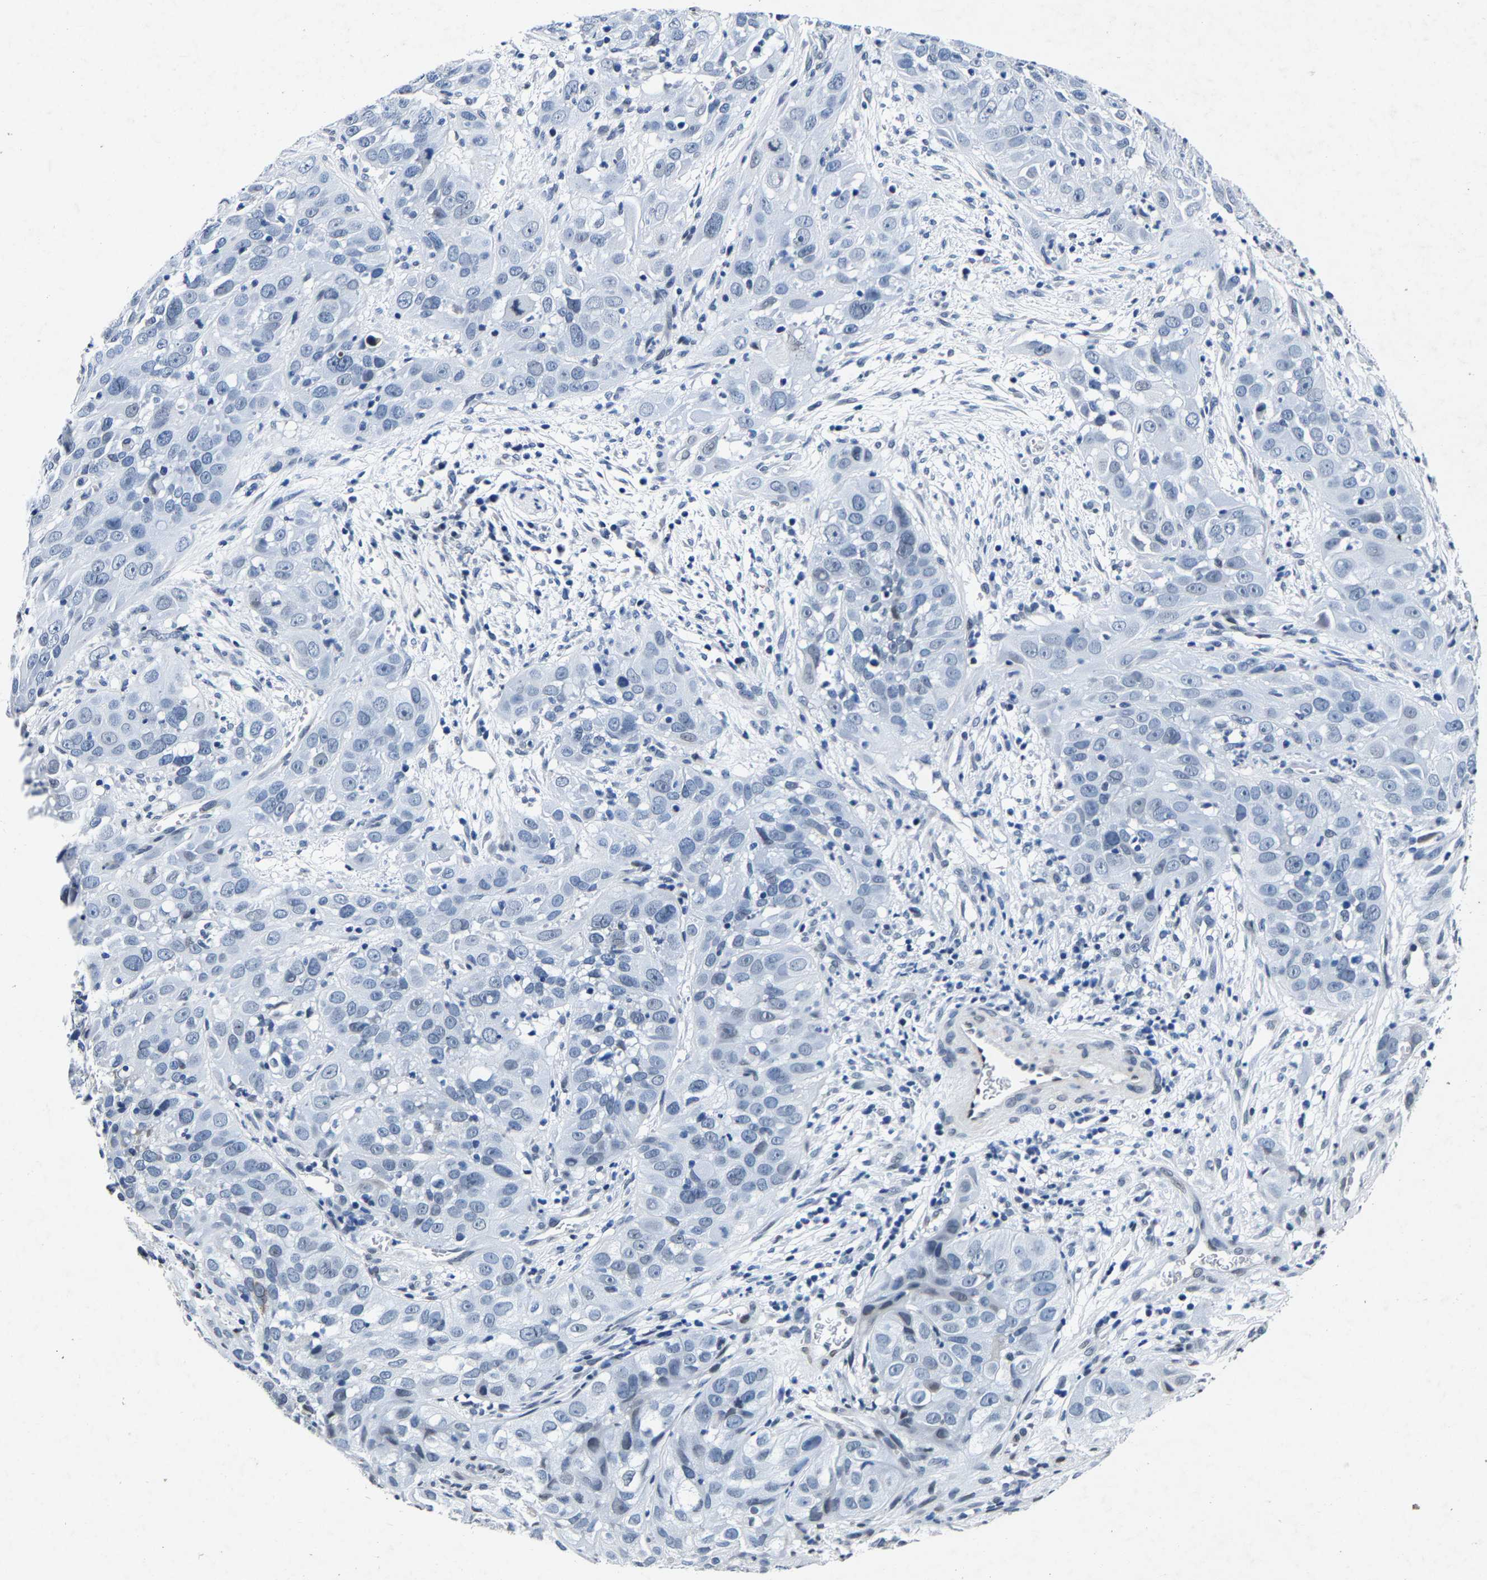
{"staining": {"intensity": "negative", "quantity": "none", "location": "none"}, "tissue": "cervical cancer", "cell_type": "Tumor cells", "image_type": "cancer", "snomed": [{"axis": "morphology", "description": "Squamous cell carcinoma, NOS"}, {"axis": "topography", "description": "Cervix"}], "caption": "DAB (3,3'-diaminobenzidine) immunohistochemical staining of cervical cancer shows no significant staining in tumor cells.", "gene": "UBN2", "patient": {"sex": "female", "age": 32}}